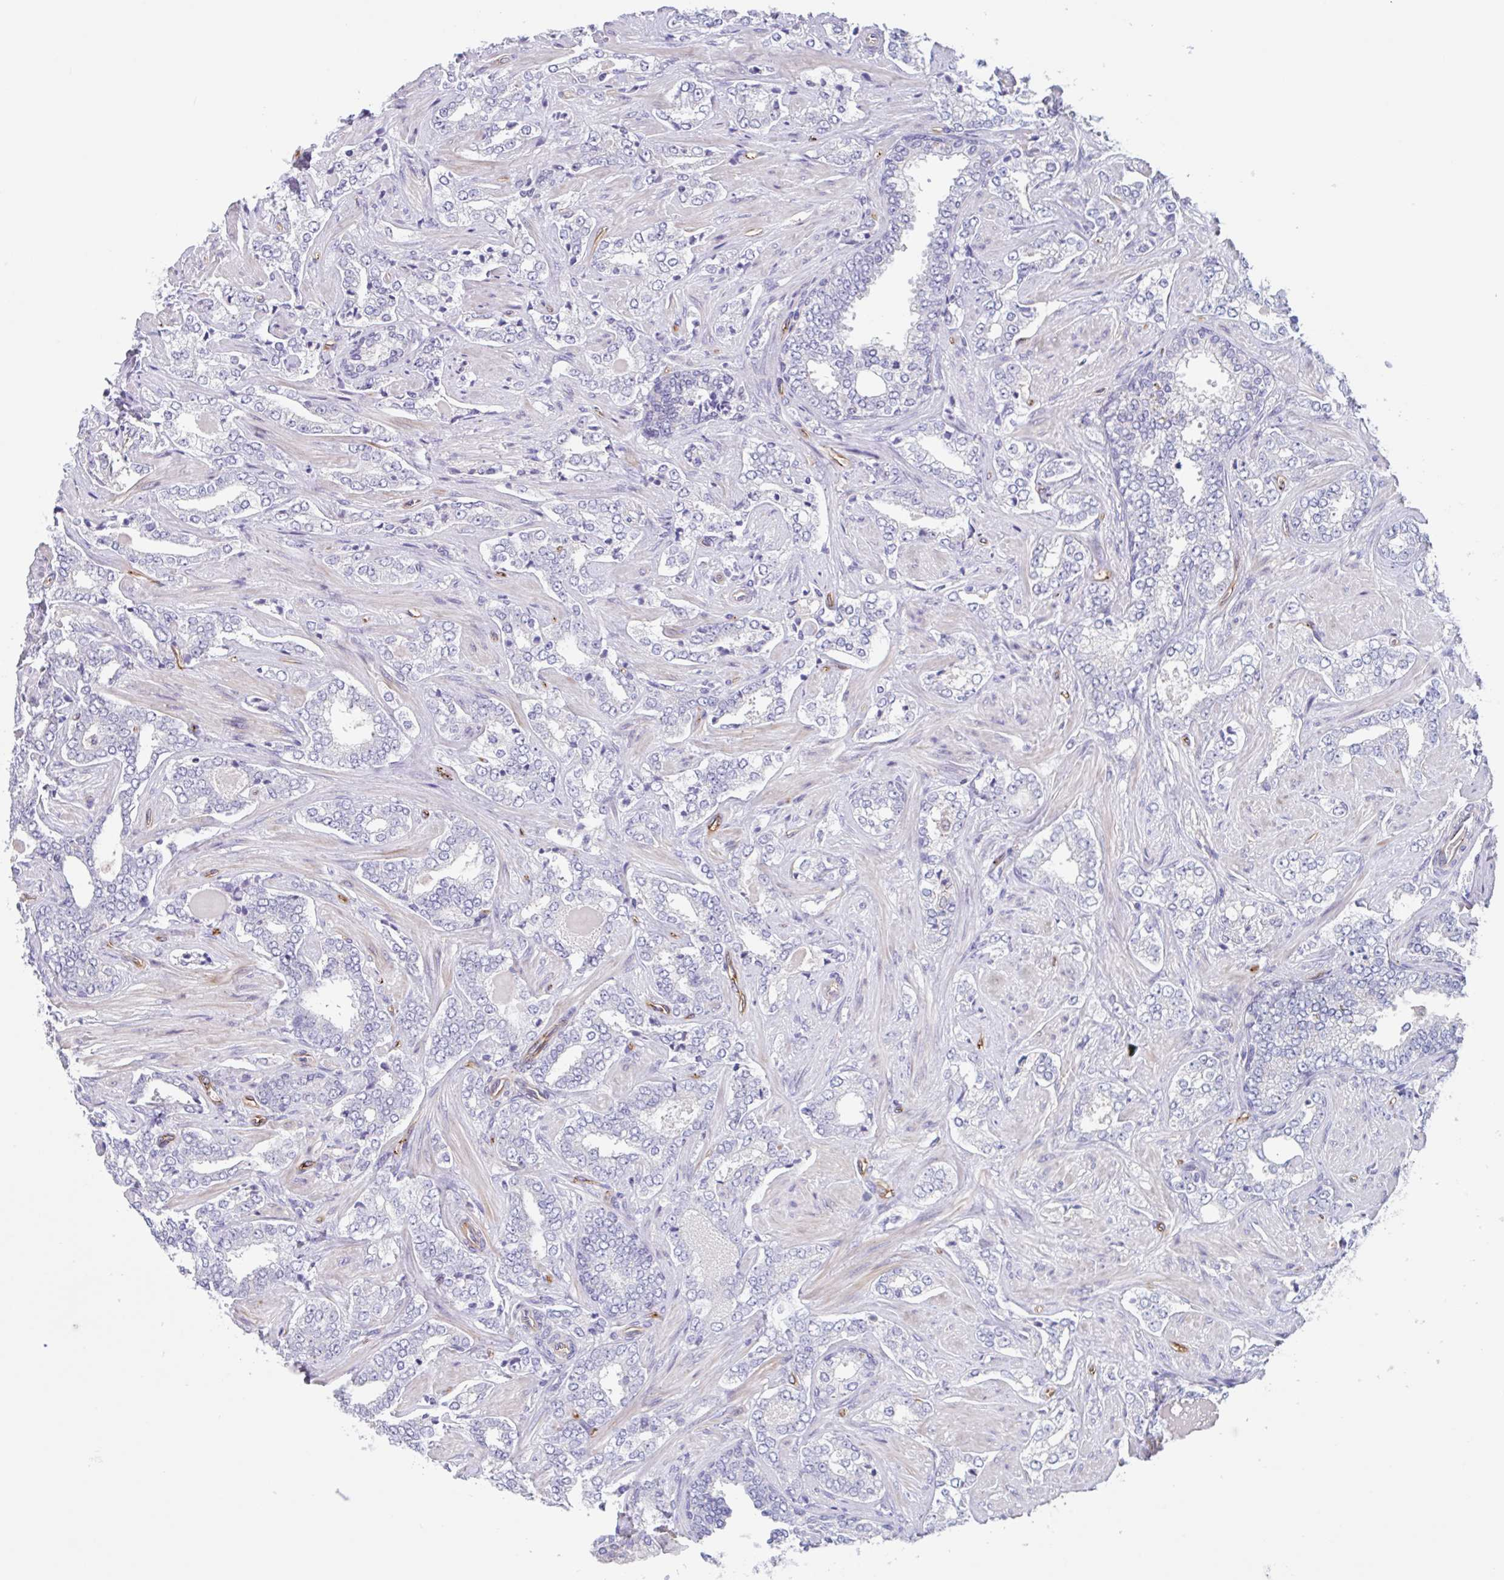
{"staining": {"intensity": "negative", "quantity": "none", "location": "none"}, "tissue": "prostate cancer", "cell_type": "Tumor cells", "image_type": "cancer", "snomed": [{"axis": "morphology", "description": "Adenocarcinoma, High grade"}, {"axis": "topography", "description": "Prostate"}], "caption": "Tumor cells are negative for brown protein staining in prostate cancer (high-grade adenocarcinoma).", "gene": "EHD4", "patient": {"sex": "male", "age": 60}}